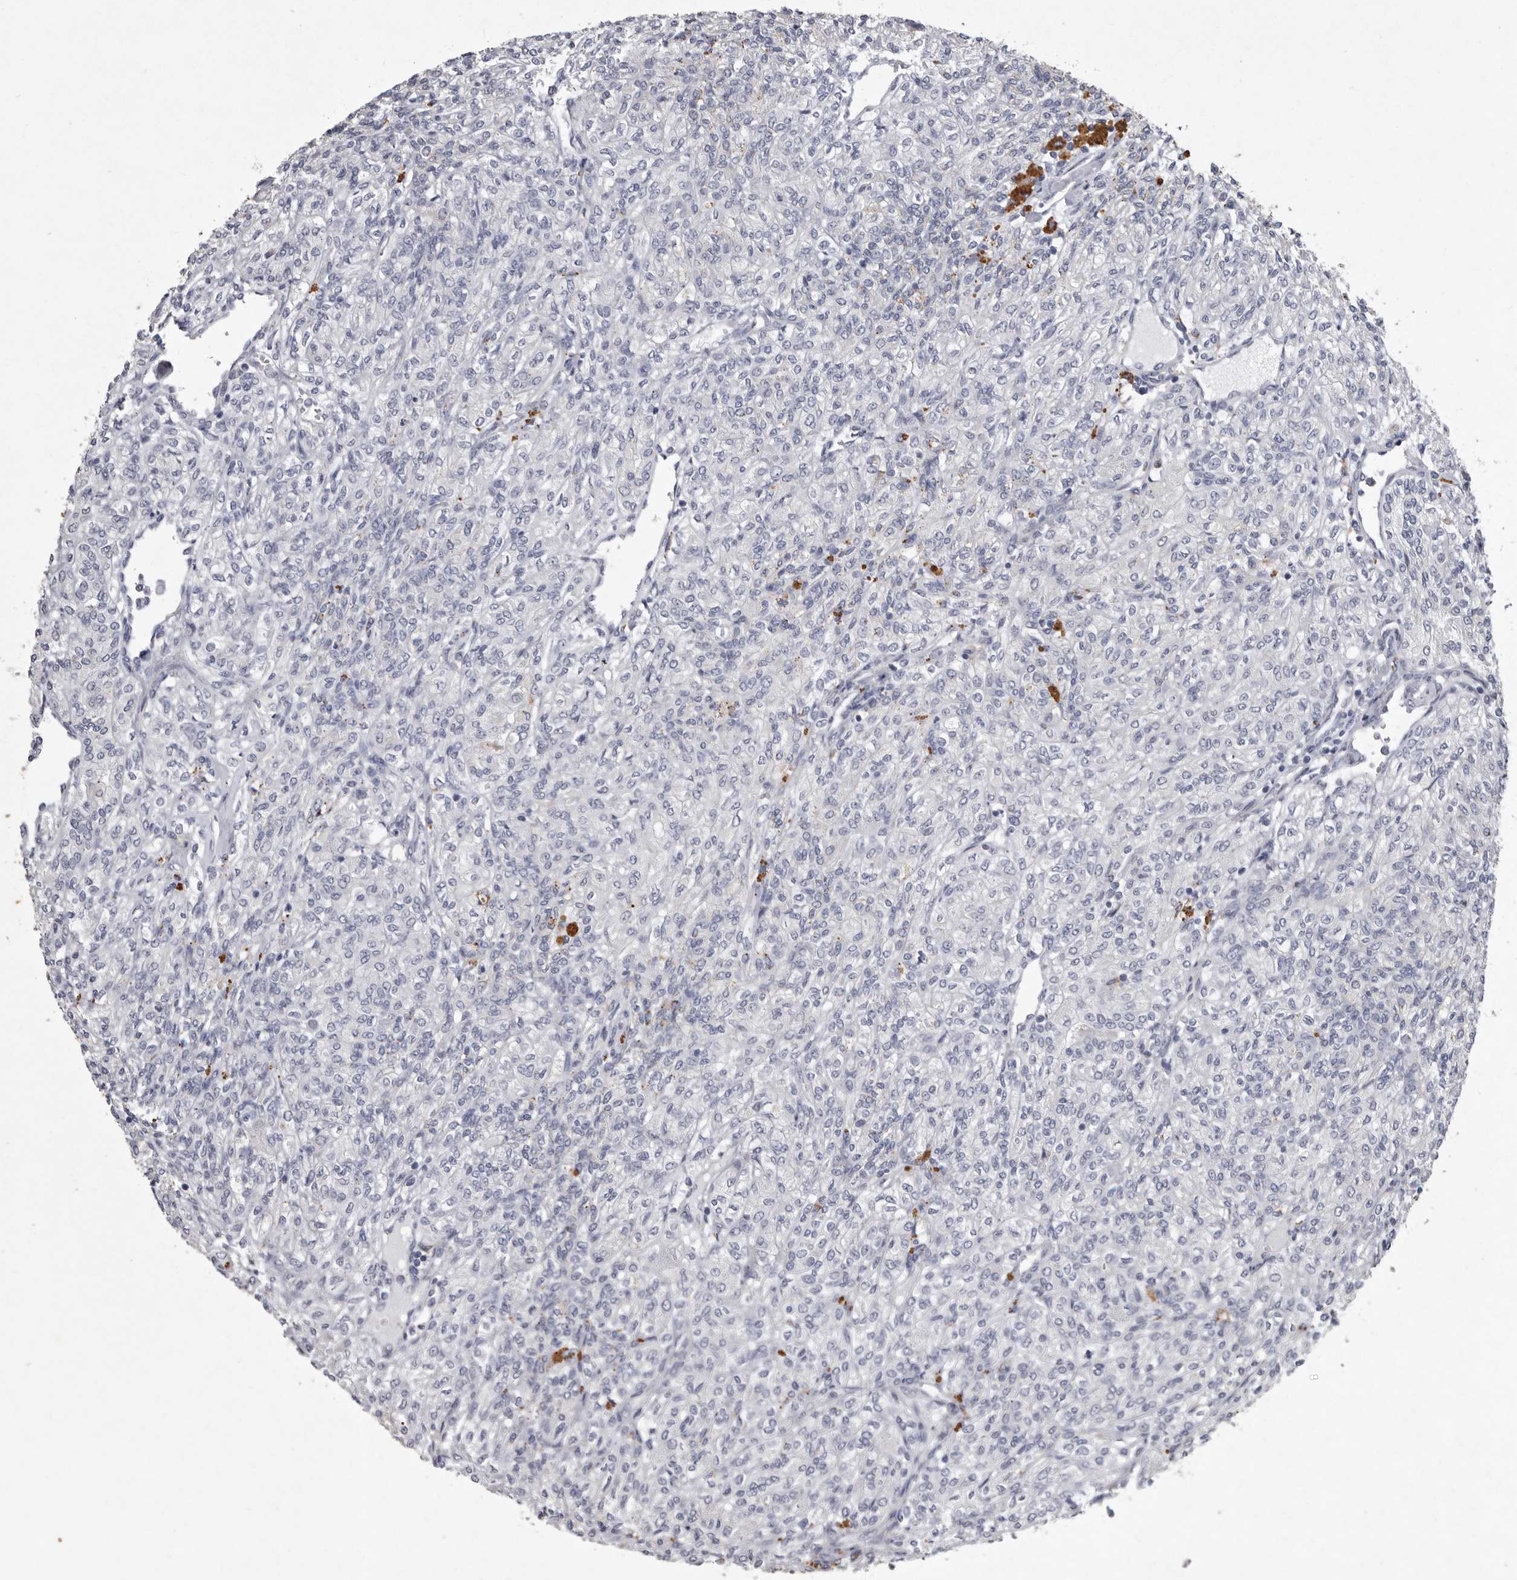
{"staining": {"intensity": "negative", "quantity": "none", "location": "none"}, "tissue": "renal cancer", "cell_type": "Tumor cells", "image_type": "cancer", "snomed": [{"axis": "morphology", "description": "Adenocarcinoma, NOS"}, {"axis": "topography", "description": "Kidney"}], "caption": "A high-resolution photomicrograph shows immunohistochemistry staining of renal cancer (adenocarcinoma), which shows no significant expression in tumor cells.", "gene": "NKAIN4", "patient": {"sex": "male", "age": 77}}